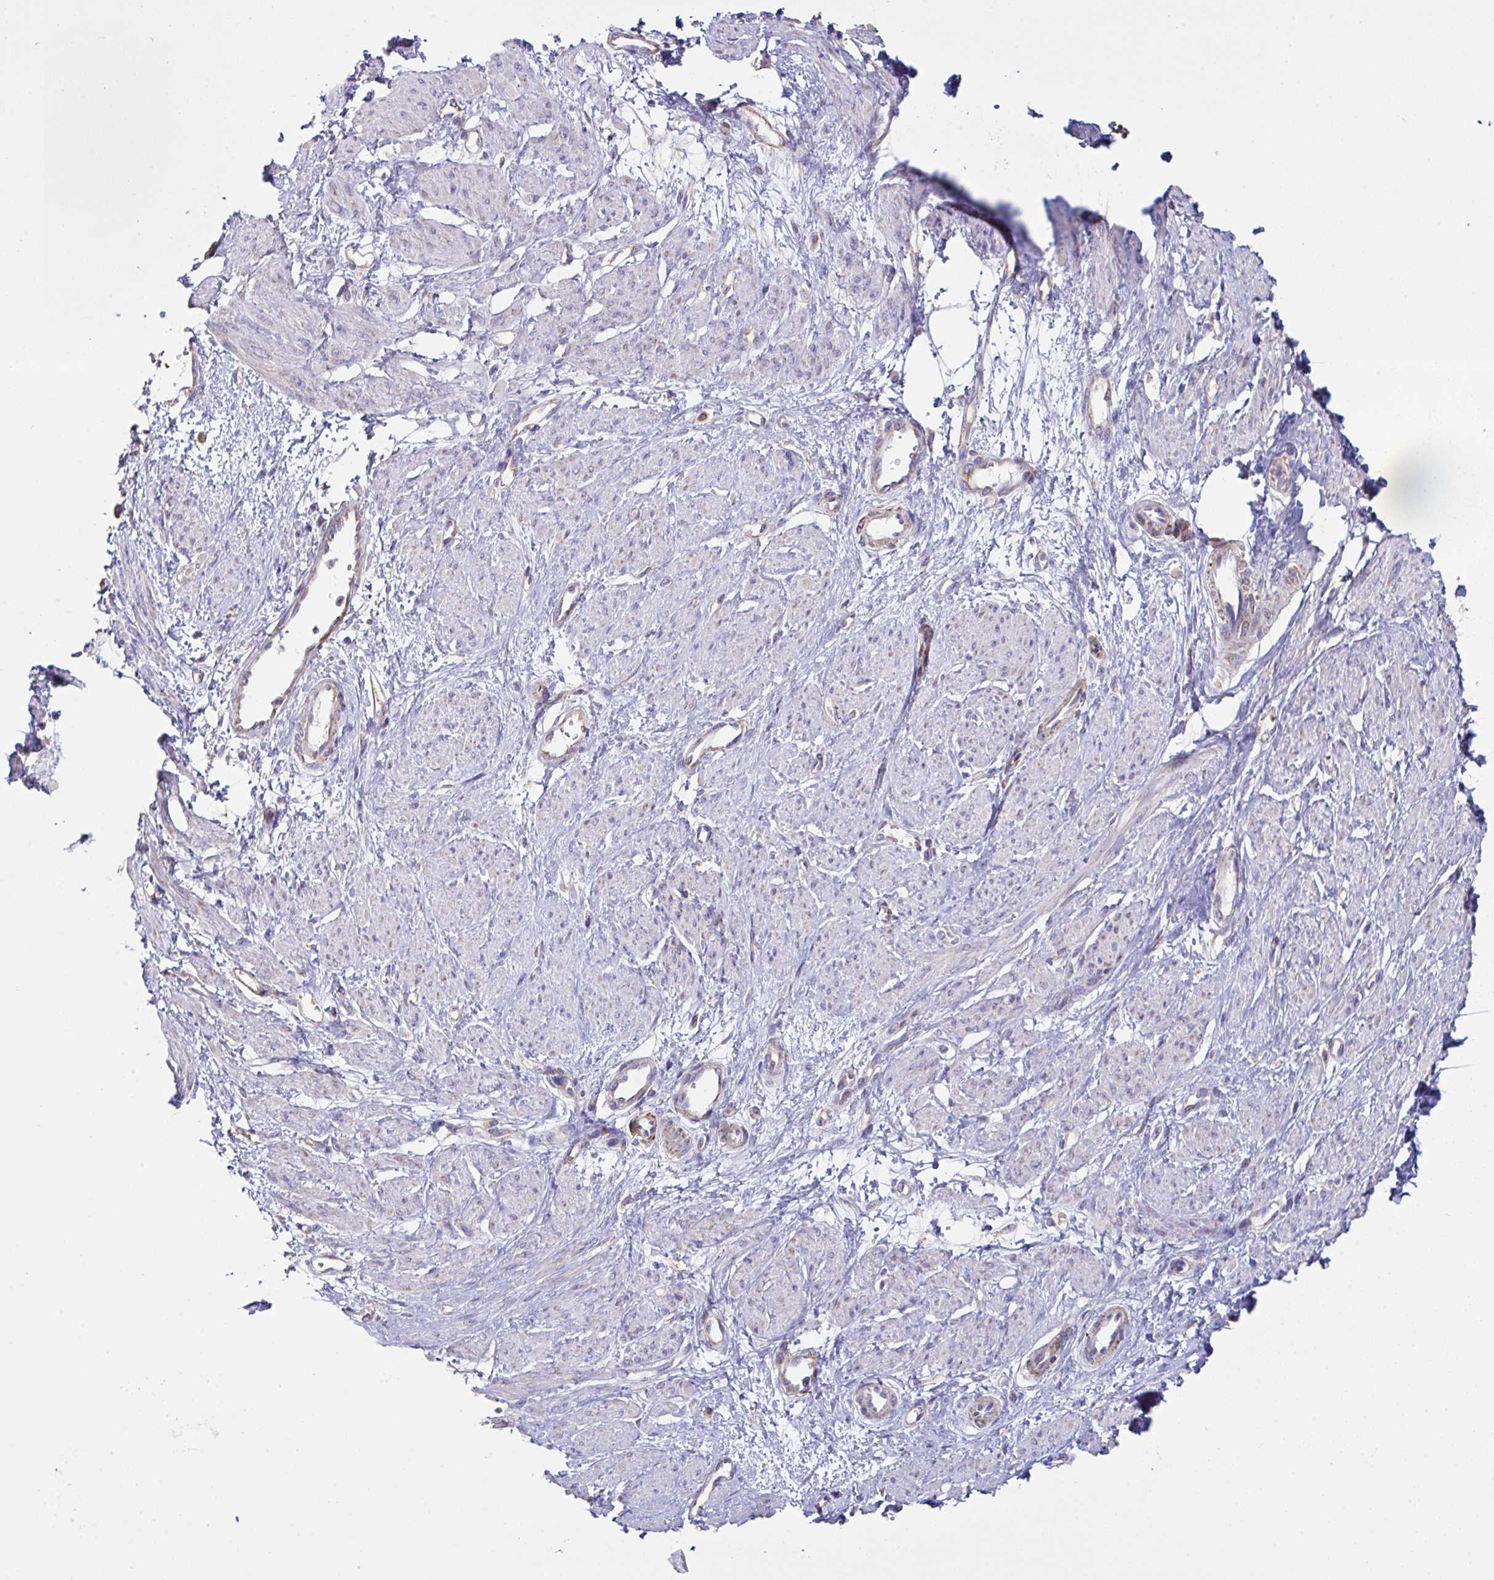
{"staining": {"intensity": "negative", "quantity": "none", "location": "none"}, "tissue": "smooth muscle", "cell_type": "Smooth muscle cells", "image_type": "normal", "snomed": [{"axis": "morphology", "description": "Normal tissue, NOS"}, {"axis": "topography", "description": "Smooth muscle"}, {"axis": "topography", "description": "Uterus"}], "caption": "The histopathology image reveals no significant positivity in smooth muscle cells of smooth muscle. (DAB (3,3'-diaminobenzidine) IHC, high magnification).", "gene": "DOK7", "patient": {"sex": "female", "age": 39}}